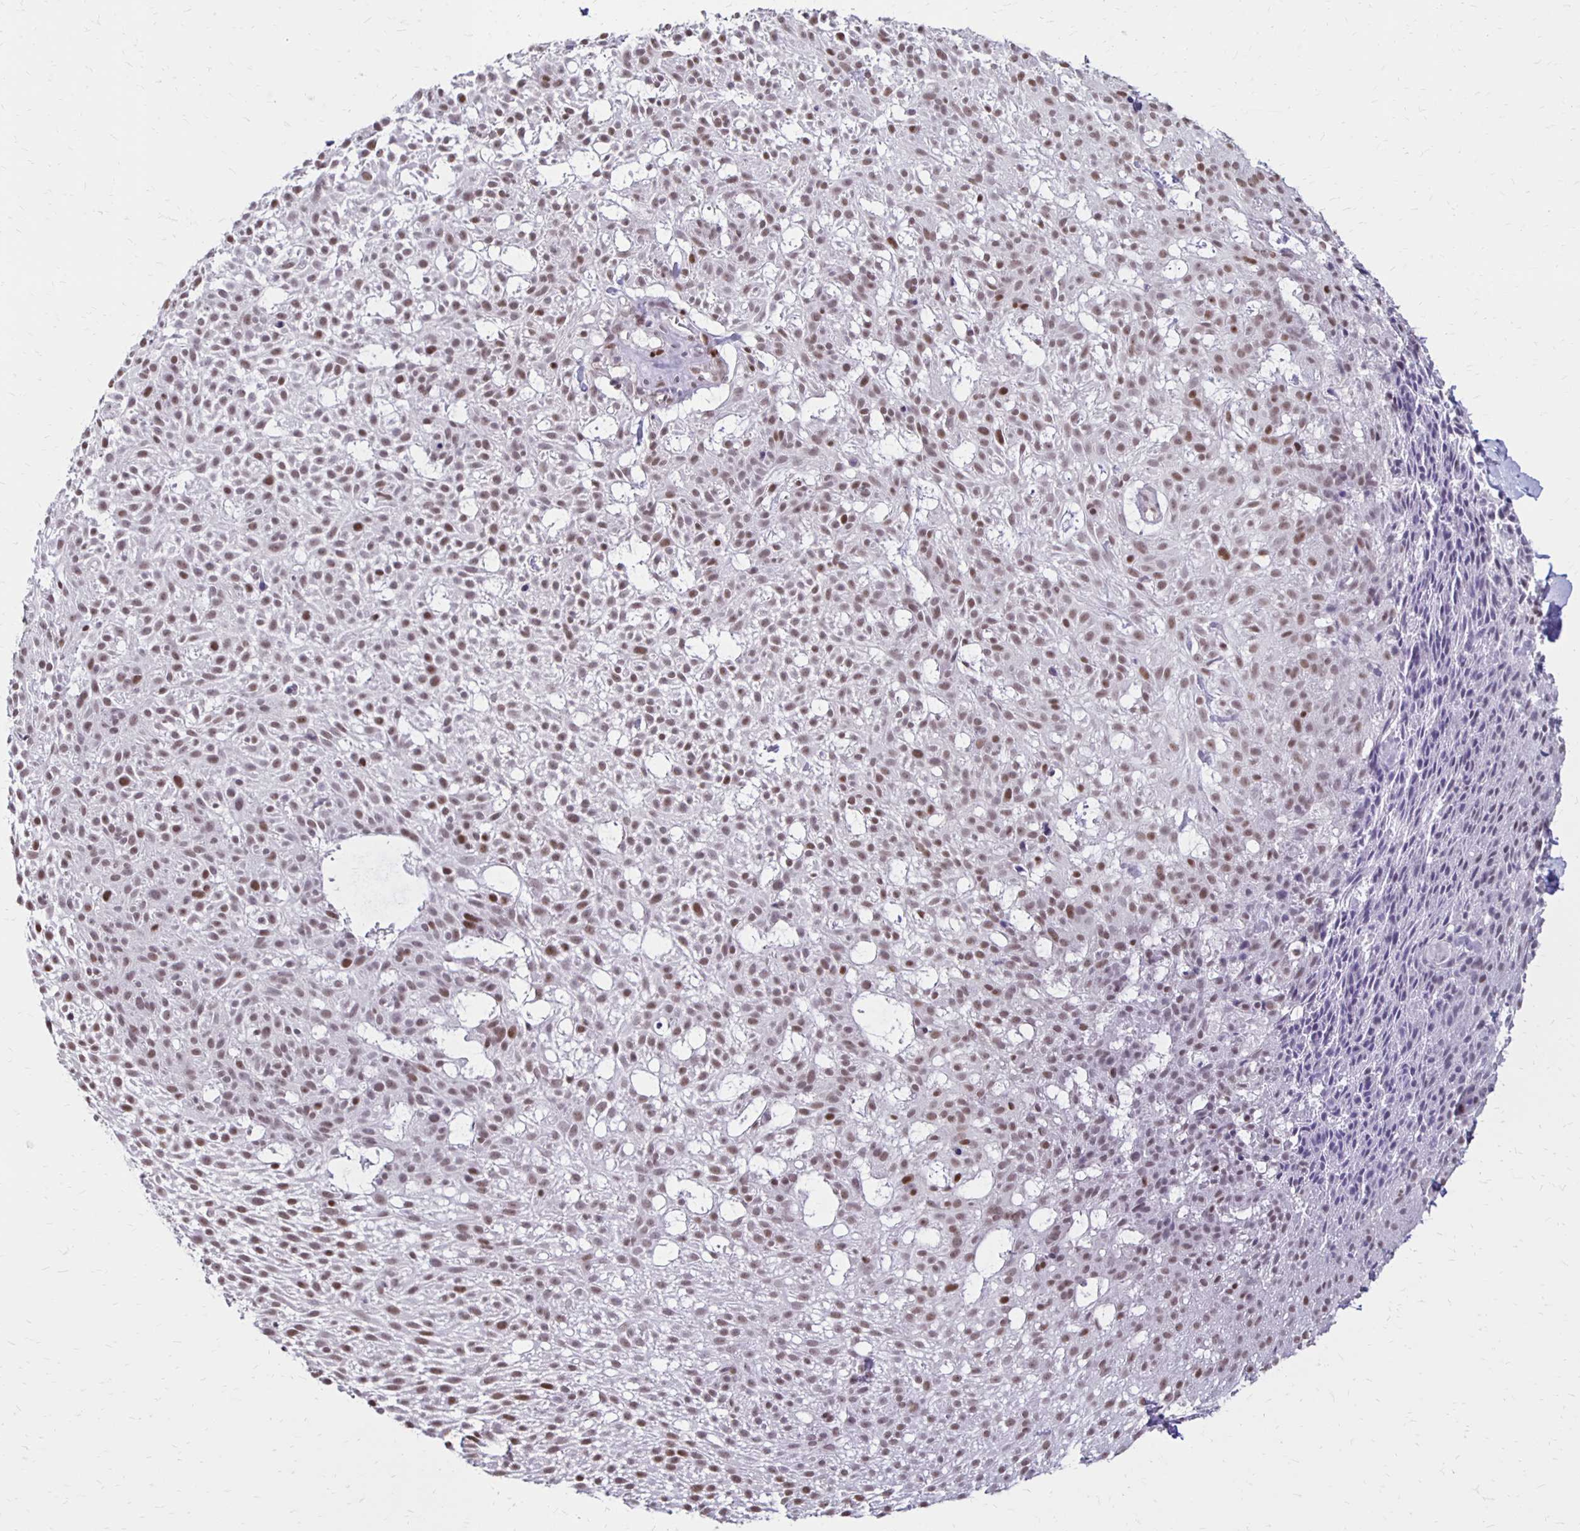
{"staining": {"intensity": "weak", "quantity": ">75%", "location": "nuclear"}, "tissue": "skin cancer", "cell_type": "Tumor cells", "image_type": "cancer", "snomed": [{"axis": "morphology", "description": "Basal cell carcinoma"}, {"axis": "topography", "description": "Skin"}], "caption": "Immunohistochemistry (IHC) (DAB (3,3'-diaminobenzidine)) staining of skin basal cell carcinoma demonstrates weak nuclear protein expression in approximately >75% of tumor cells.", "gene": "DDB2", "patient": {"sex": "female", "age": 78}}